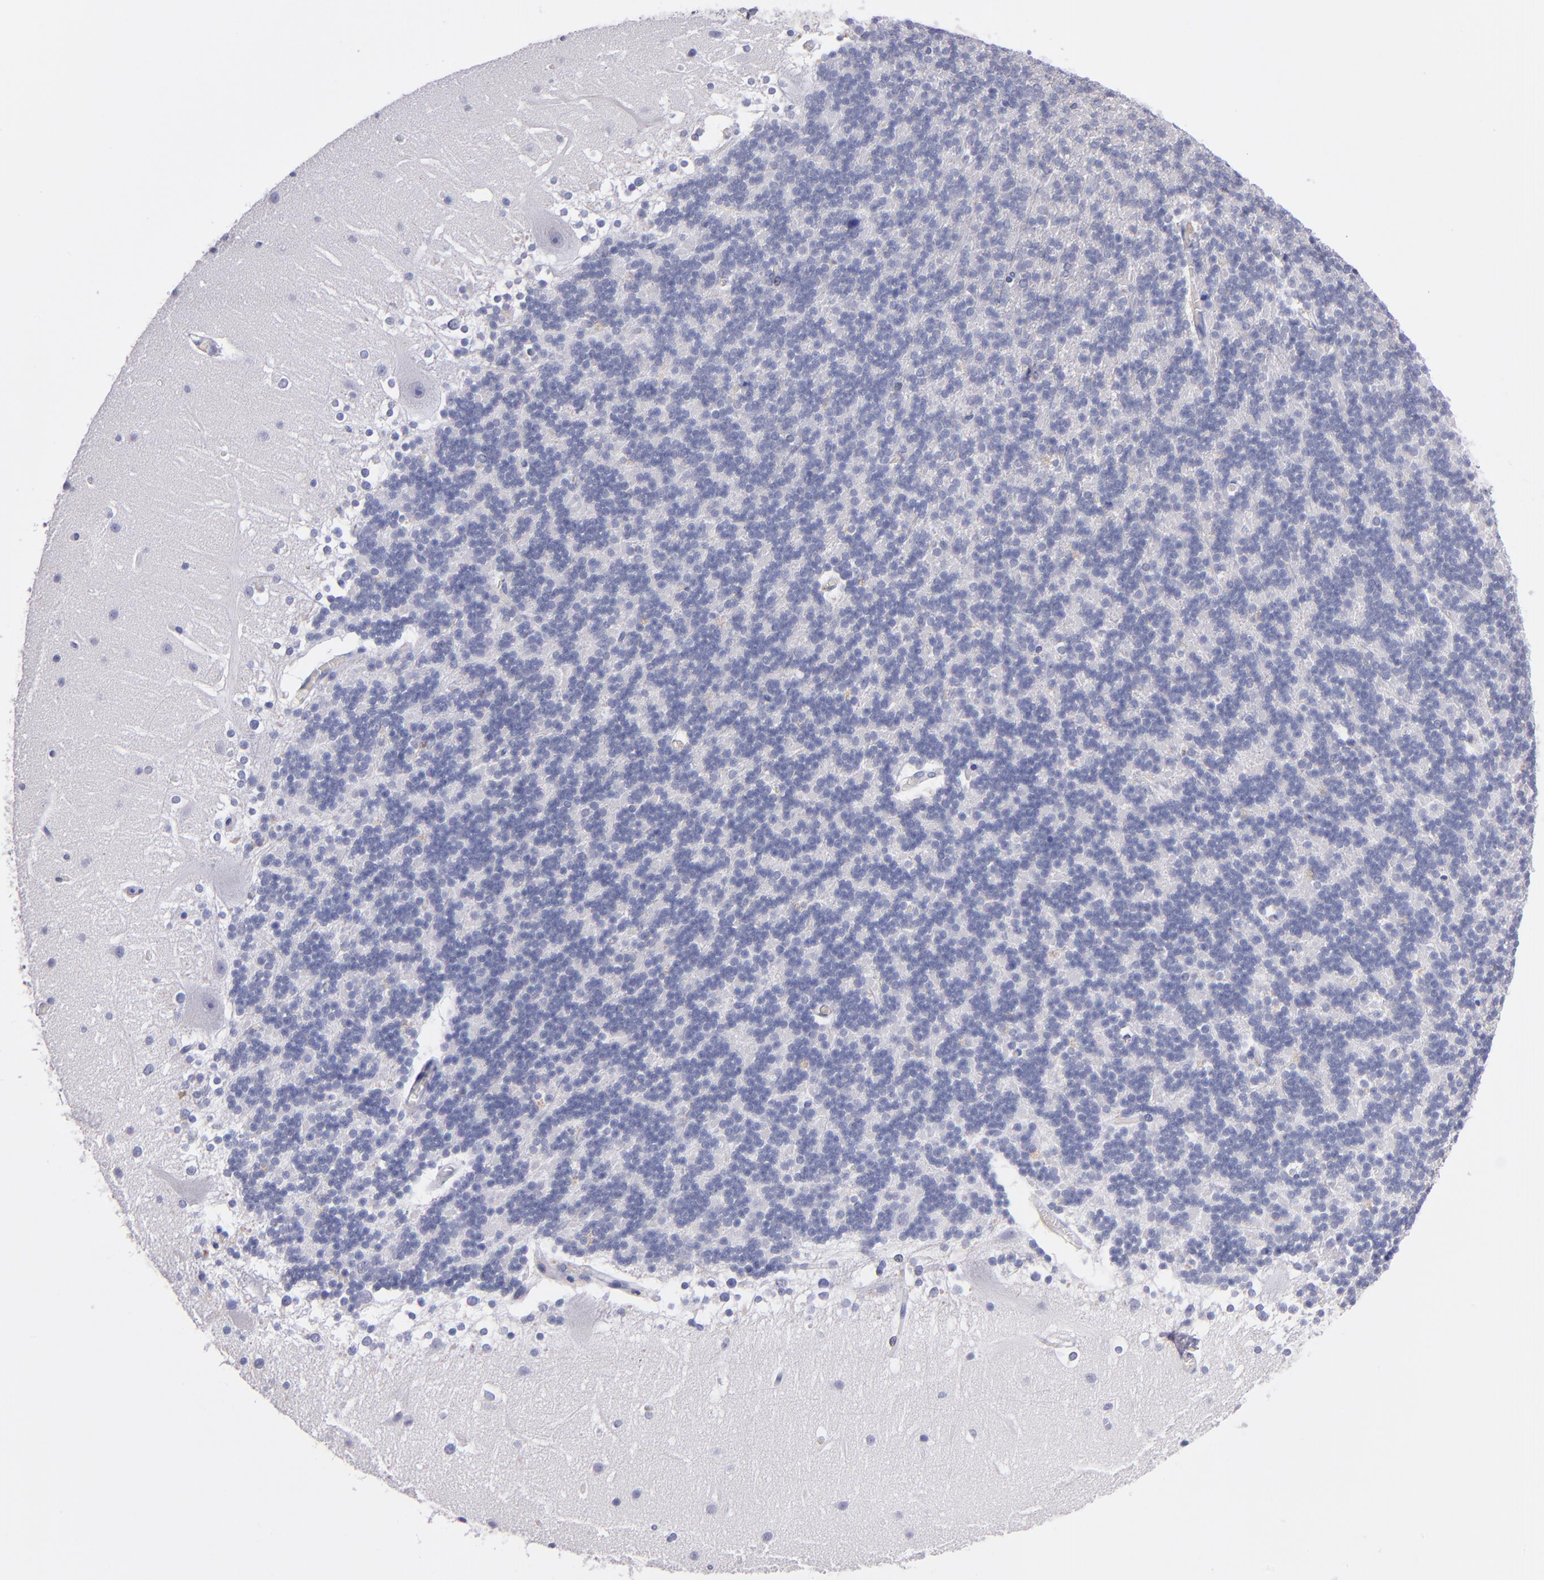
{"staining": {"intensity": "negative", "quantity": "none", "location": "none"}, "tissue": "cerebellum", "cell_type": "Cells in granular layer", "image_type": "normal", "snomed": [{"axis": "morphology", "description": "Normal tissue, NOS"}, {"axis": "topography", "description": "Cerebellum"}], "caption": "Immunohistochemistry image of normal human cerebellum stained for a protein (brown), which reveals no staining in cells in granular layer.", "gene": "HNF1B", "patient": {"sex": "female", "age": 19}}